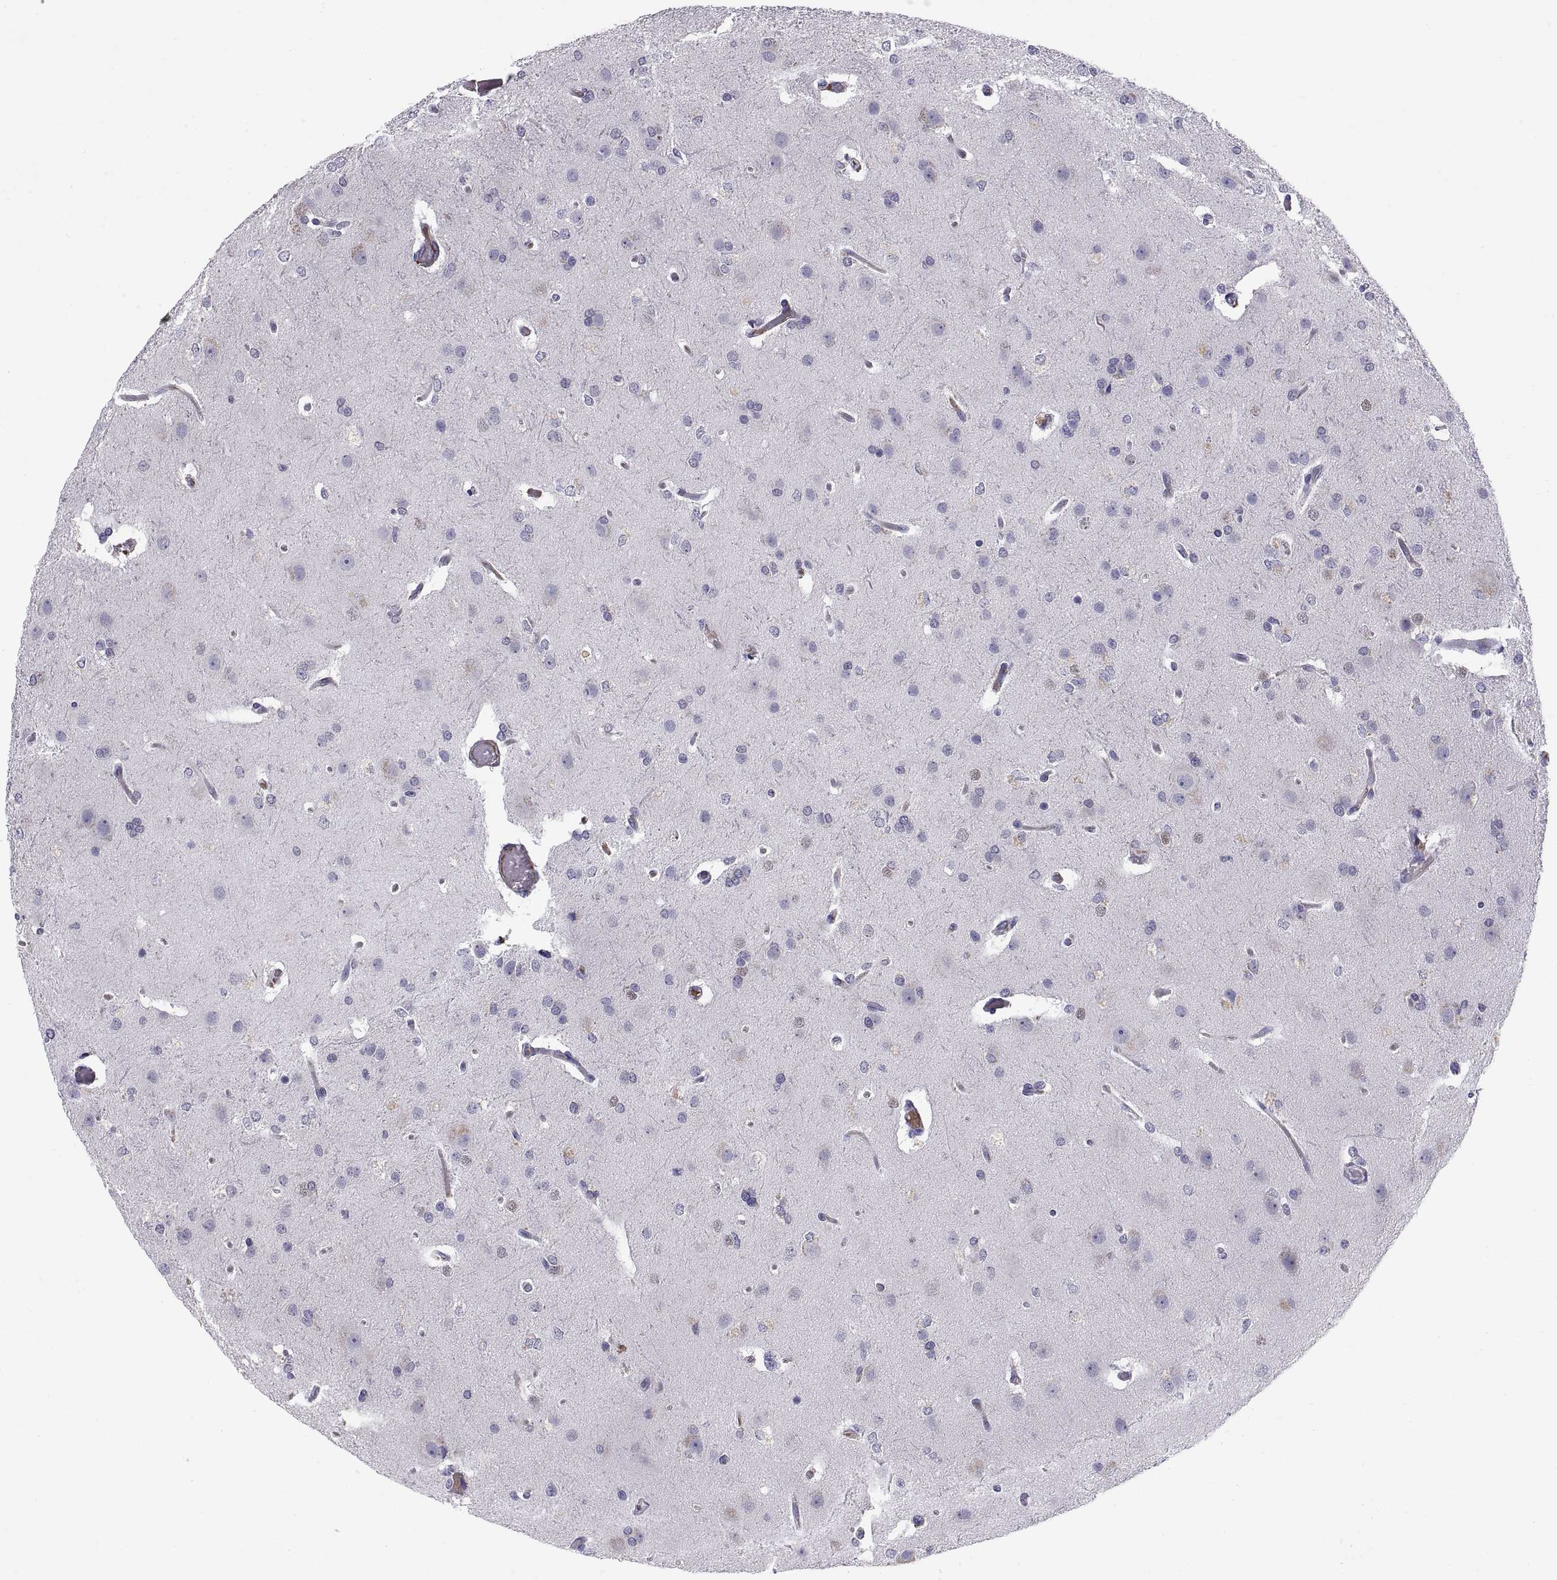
{"staining": {"intensity": "negative", "quantity": "none", "location": "none"}, "tissue": "glioma", "cell_type": "Tumor cells", "image_type": "cancer", "snomed": [{"axis": "morphology", "description": "Glioma, malignant, High grade"}, {"axis": "topography", "description": "Brain"}], "caption": "Malignant glioma (high-grade) was stained to show a protein in brown. There is no significant expression in tumor cells.", "gene": "PKP1", "patient": {"sex": "male", "age": 68}}